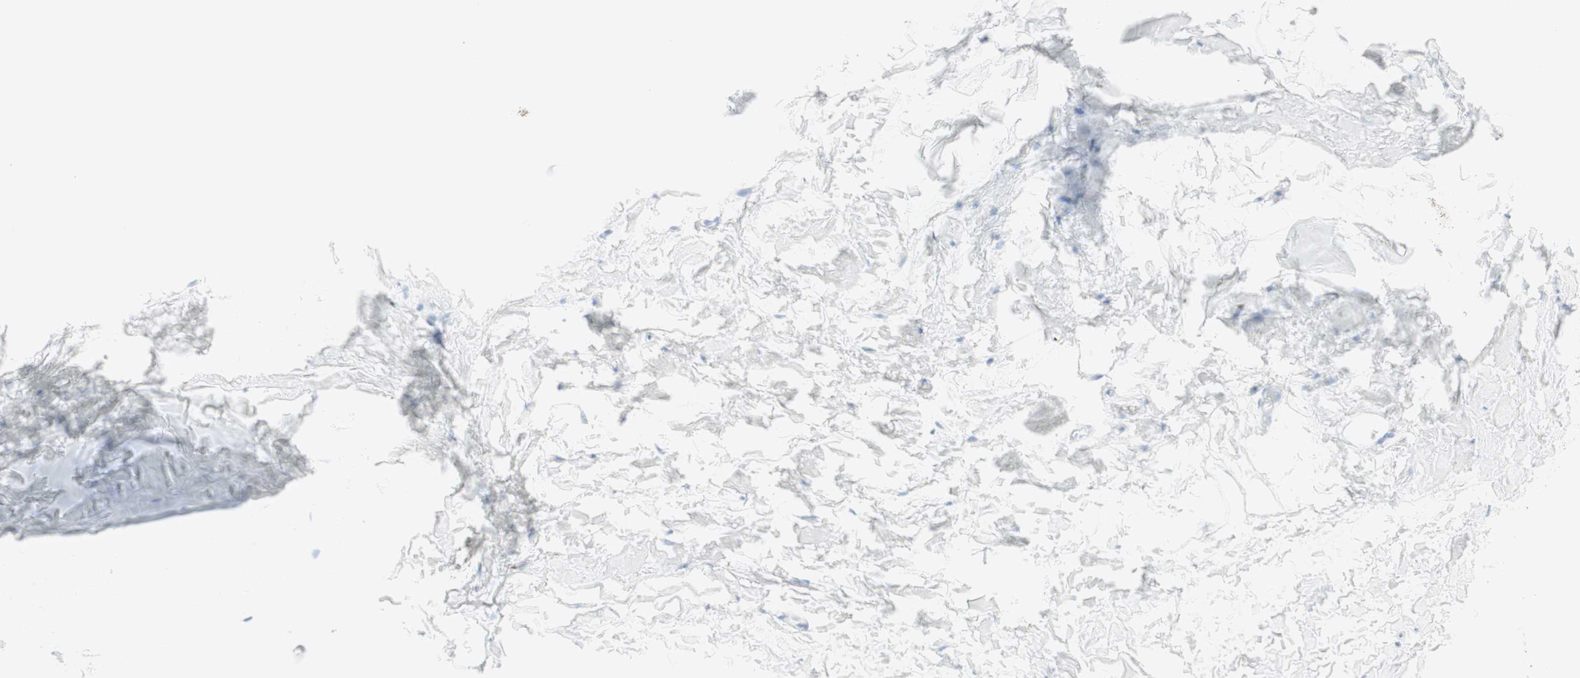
{"staining": {"intensity": "negative", "quantity": "none", "location": "none"}, "tissue": "adipose tissue", "cell_type": "Adipocytes", "image_type": "normal", "snomed": [{"axis": "morphology", "description": "Normal tissue, NOS"}, {"axis": "topography", "description": "Breast"}, {"axis": "topography", "description": "Adipose tissue"}], "caption": "Immunohistochemical staining of unremarkable human adipose tissue demonstrates no significant staining in adipocytes. The staining was performed using DAB (3,3'-diaminobenzidine) to visualize the protein expression in brown, while the nuclei were stained in blue with hematoxylin (Magnification: 20x).", "gene": "NAPSA", "patient": {"sex": "female", "age": 25}}